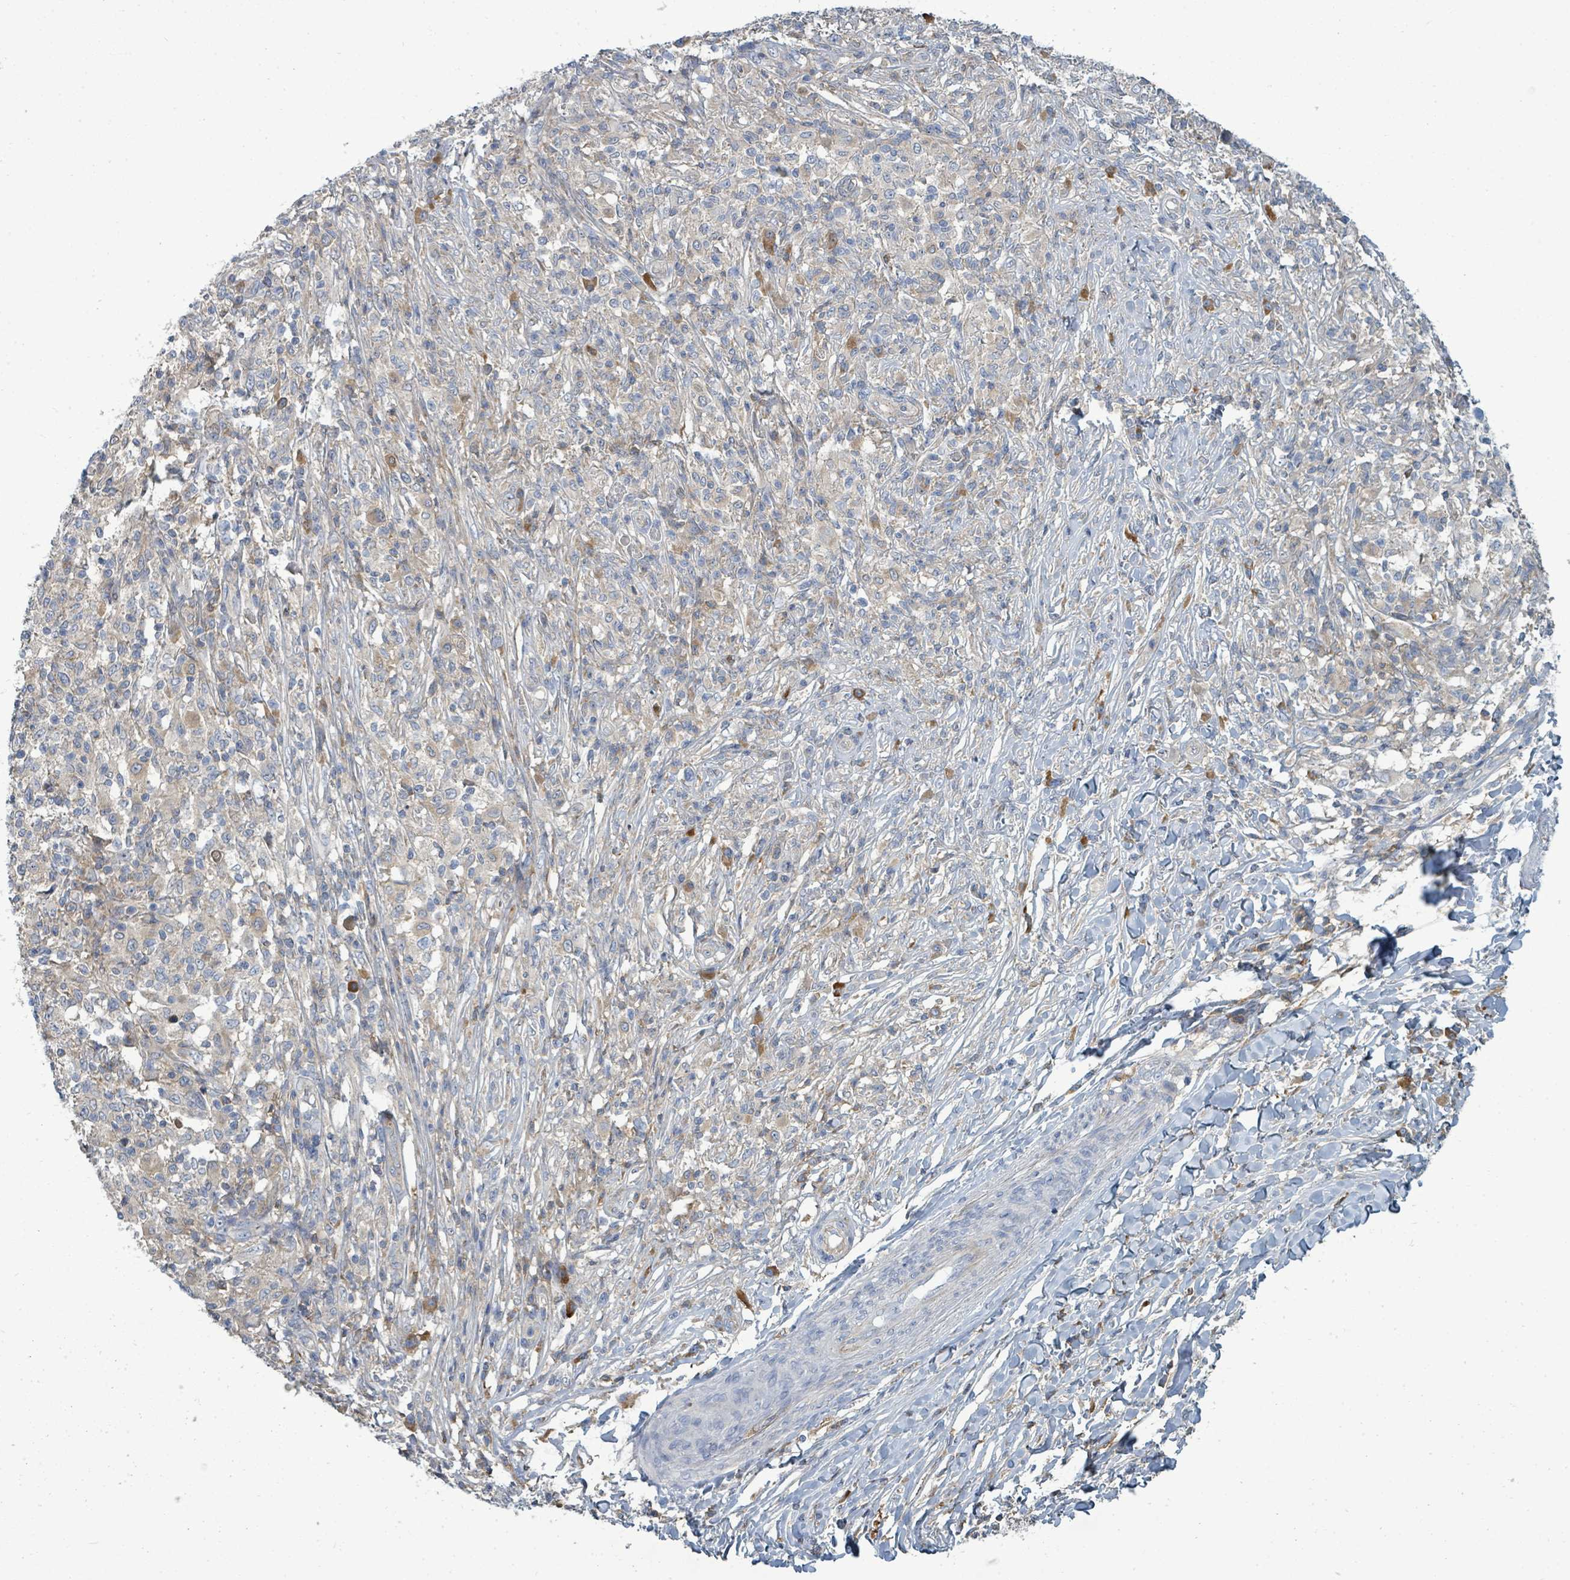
{"staining": {"intensity": "weak", "quantity": "<25%", "location": "cytoplasmic/membranous"}, "tissue": "melanoma", "cell_type": "Tumor cells", "image_type": "cancer", "snomed": [{"axis": "morphology", "description": "Malignant melanoma, NOS"}, {"axis": "topography", "description": "Skin"}], "caption": "Tumor cells are negative for brown protein staining in melanoma.", "gene": "SLC25A23", "patient": {"sex": "male", "age": 66}}